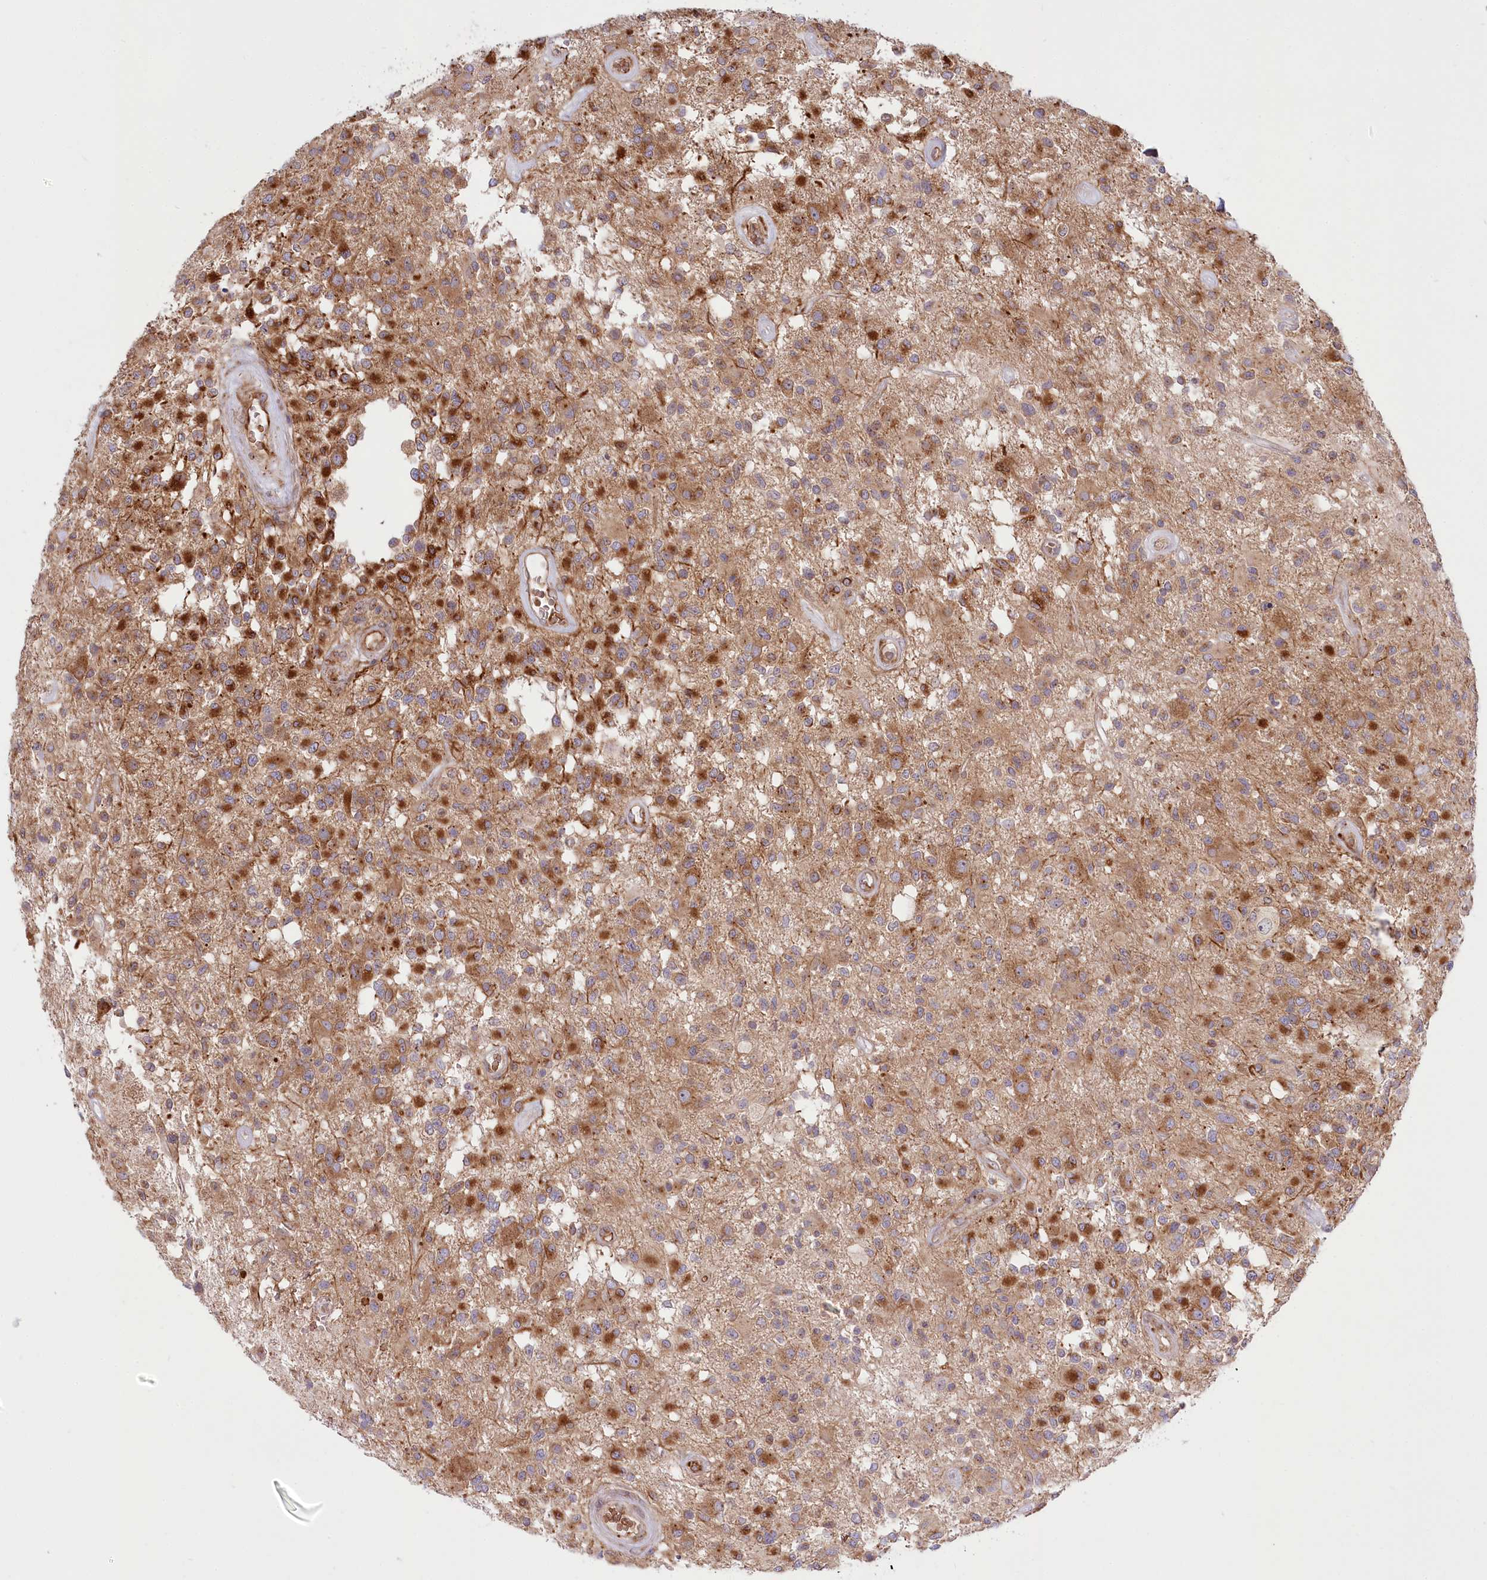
{"staining": {"intensity": "moderate", "quantity": ">75%", "location": "cytoplasmic/membranous"}, "tissue": "glioma", "cell_type": "Tumor cells", "image_type": "cancer", "snomed": [{"axis": "morphology", "description": "Glioma, malignant, High grade"}, {"axis": "morphology", "description": "Glioblastoma, NOS"}, {"axis": "topography", "description": "Brain"}], "caption": "Immunohistochemistry staining of glioma, which displays medium levels of moderate cytoplasmic/membranous expression in approximately >75% of tumor cells indicating moderate cytoplasmic/membranous protein expression. The staining was performed using DAB (brown) for protein detection and nuclei were counterstained in hematoxylin (blue).", "gene": "COMMD3", "patient": {"sex": "male", "age": 60}}